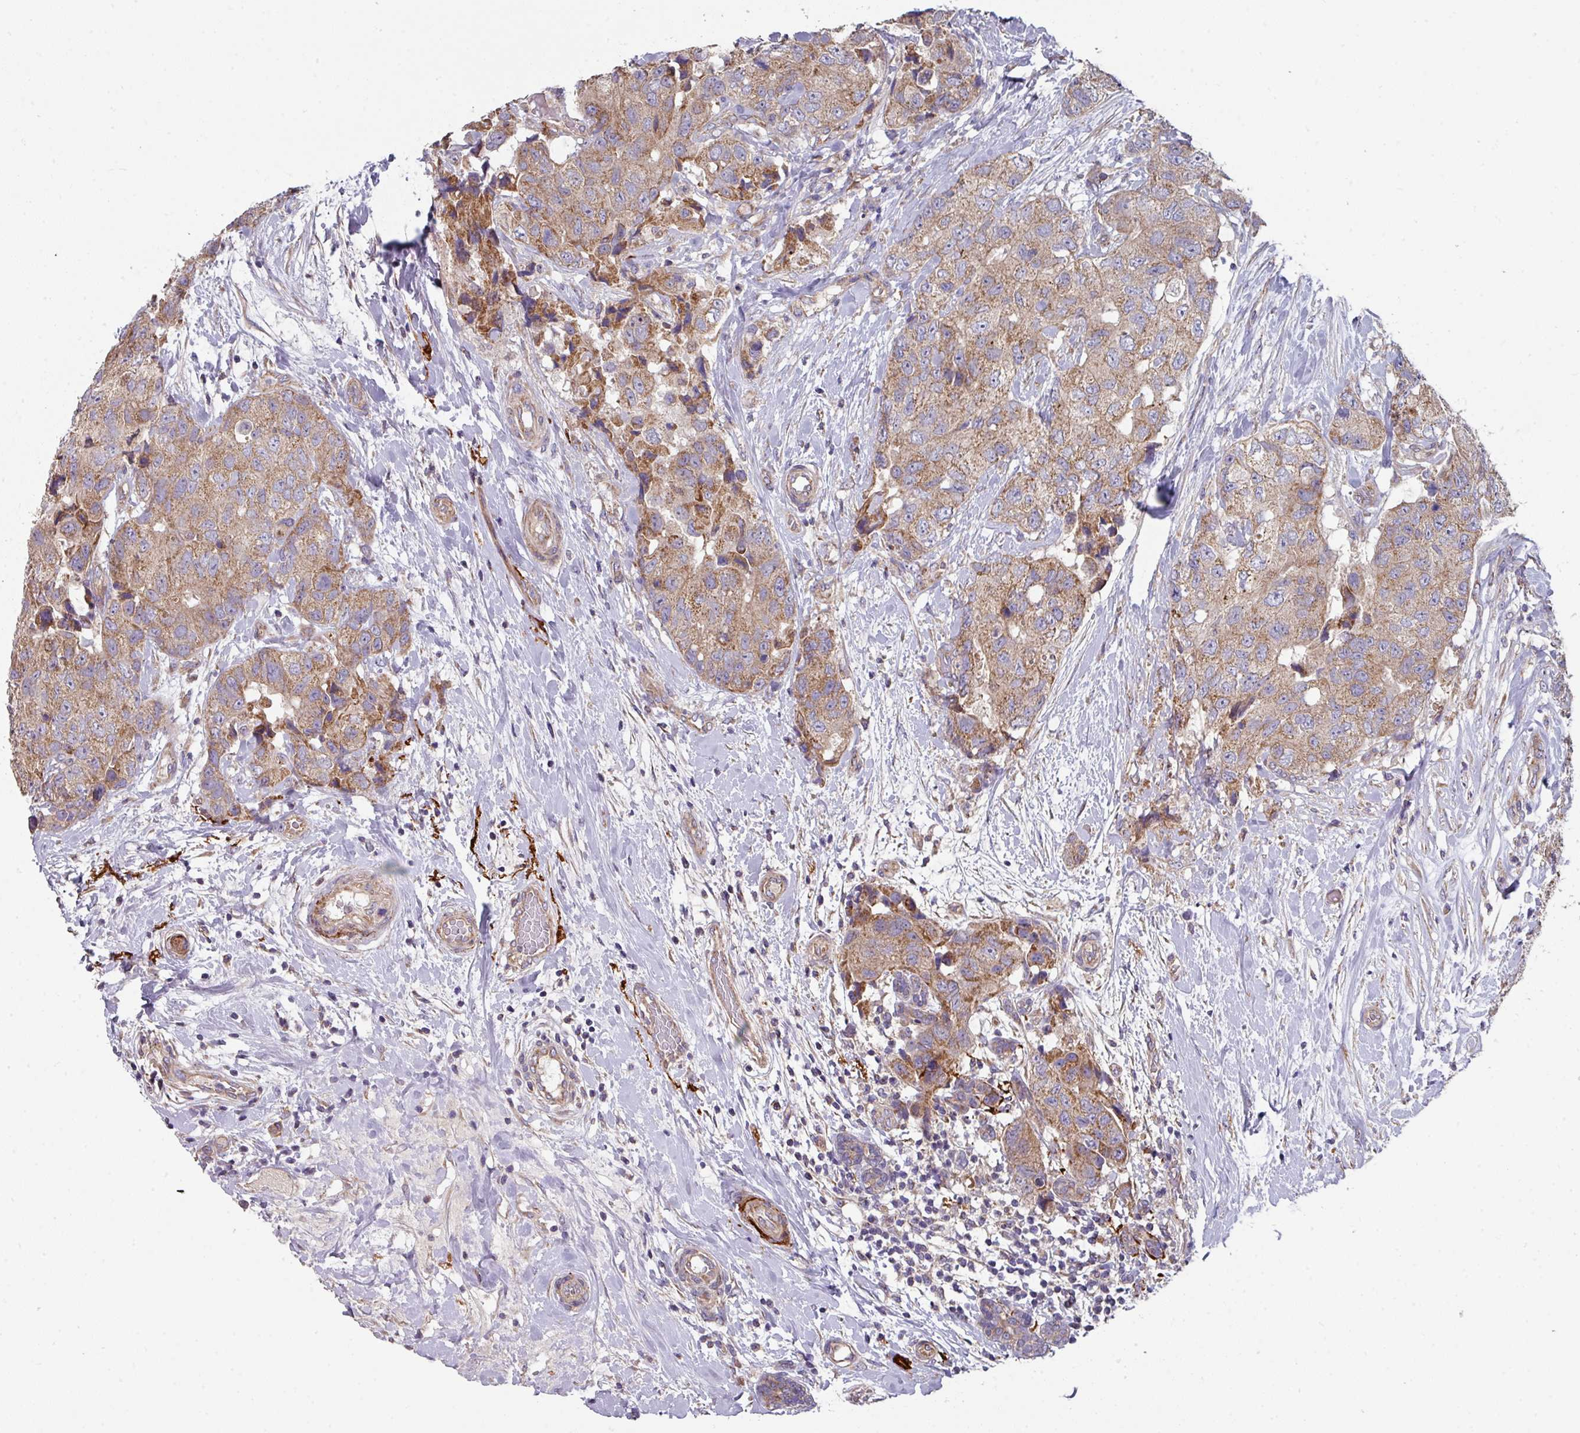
{"staining": {"intensity": "moderate", "quantity": ">75%", "location": "cytoplasmic/membranous"}, "tissue": "breast cancer", "cell_type": "Tumor cells", "image_type": "cancer", "snomed": [{"axis": "morphology", "description": "Duct carcinoma"}, {"axis": "topography", "description": "Breast"}], "caption": "A brown stain highlights moderate cytoplasmic/membranous positivity of a protein in breast intraductal carcinoma tumor cells. Immunohistochemistry stains the protein of interest in brown and the nuclei are stained blue.", "gene": "DCAF12L2", "patient": {"sex": "female", "age": 62}}